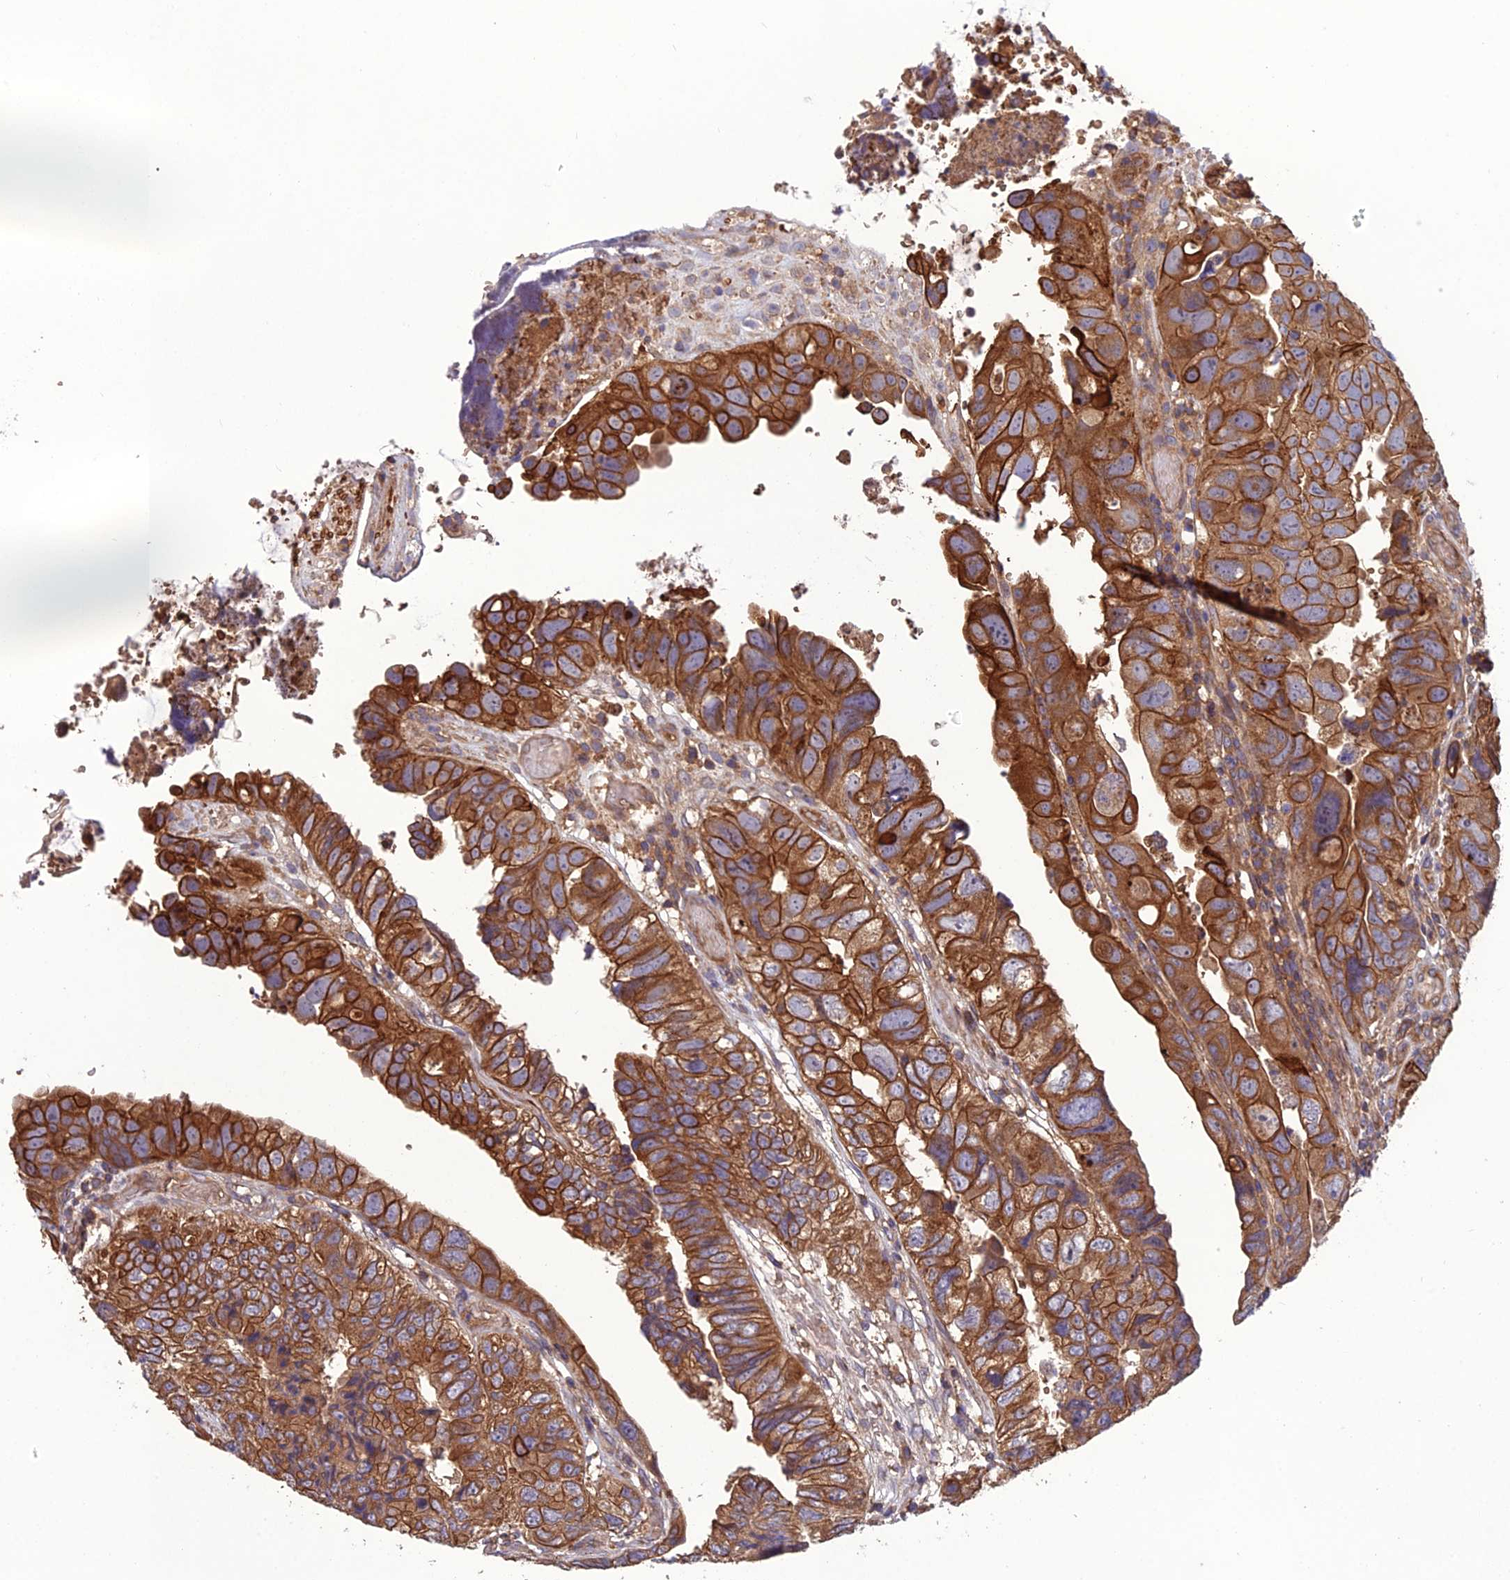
{"staining": {"intensity": "moderate", "quantity": ">75%", "location": "cytoplasmic/membranous"}, "tissue": "colorectal cancer", "cell_type": "Tumor cells", "image_type": "cancer", "snomed": [{"axis": "morphology", "description": "Adenocarcinoma, NOS"}, {"axis": "topography", "description": "Rectum"}], "caption": "Colorectal cancer stained with immunohistochemistry (IHC) shows moderate cytoplasmic/membranous expression in about >75% of tumor cells. The staining was performed using DAB to visualize the protein expression in brown, while the nuclei were stained in blue with hematoxylin (Magnification: 20x).", "gene": "GALR2", "patient": {"sex": "male", "age": 63}}